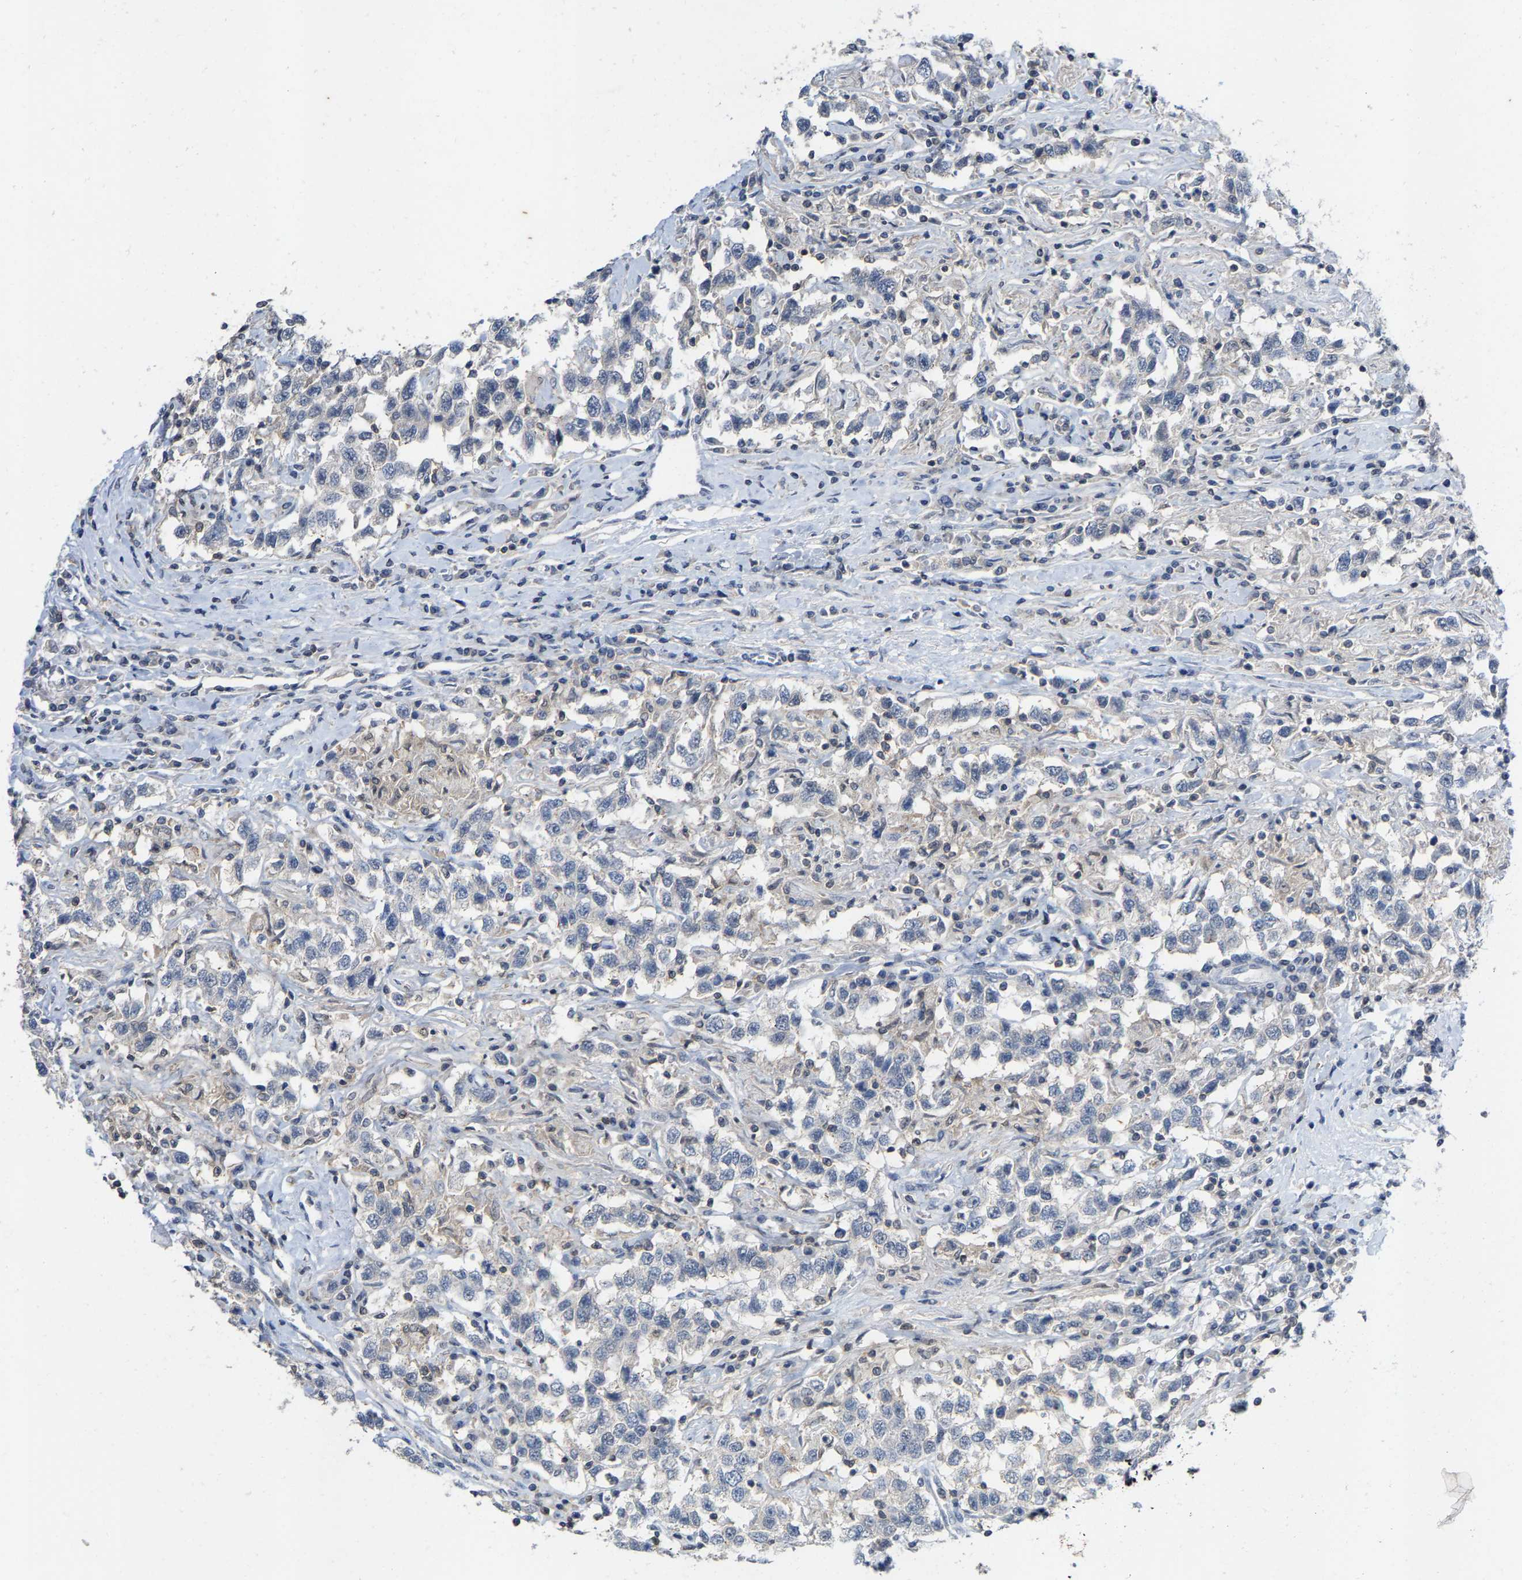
{"staining": {"intensity": "negative", "quantity": "none", "location": "none"}, "tissue": "testis cancer", "cell_type": "Tumor cells", "image_type": "cancer", "snomed": [{"axis": "morphology", "description": "Seminoma, NOS"}, {"axis": "topography", "description": "Testis"}], "caption": "DAB (3,3'-diaminobenzidine) immunohistochemical staining of testis seminoma displays no significant expression in tumor cells.", "gene": "FGD3", "patient": {"sex": "male", "age": 41}}